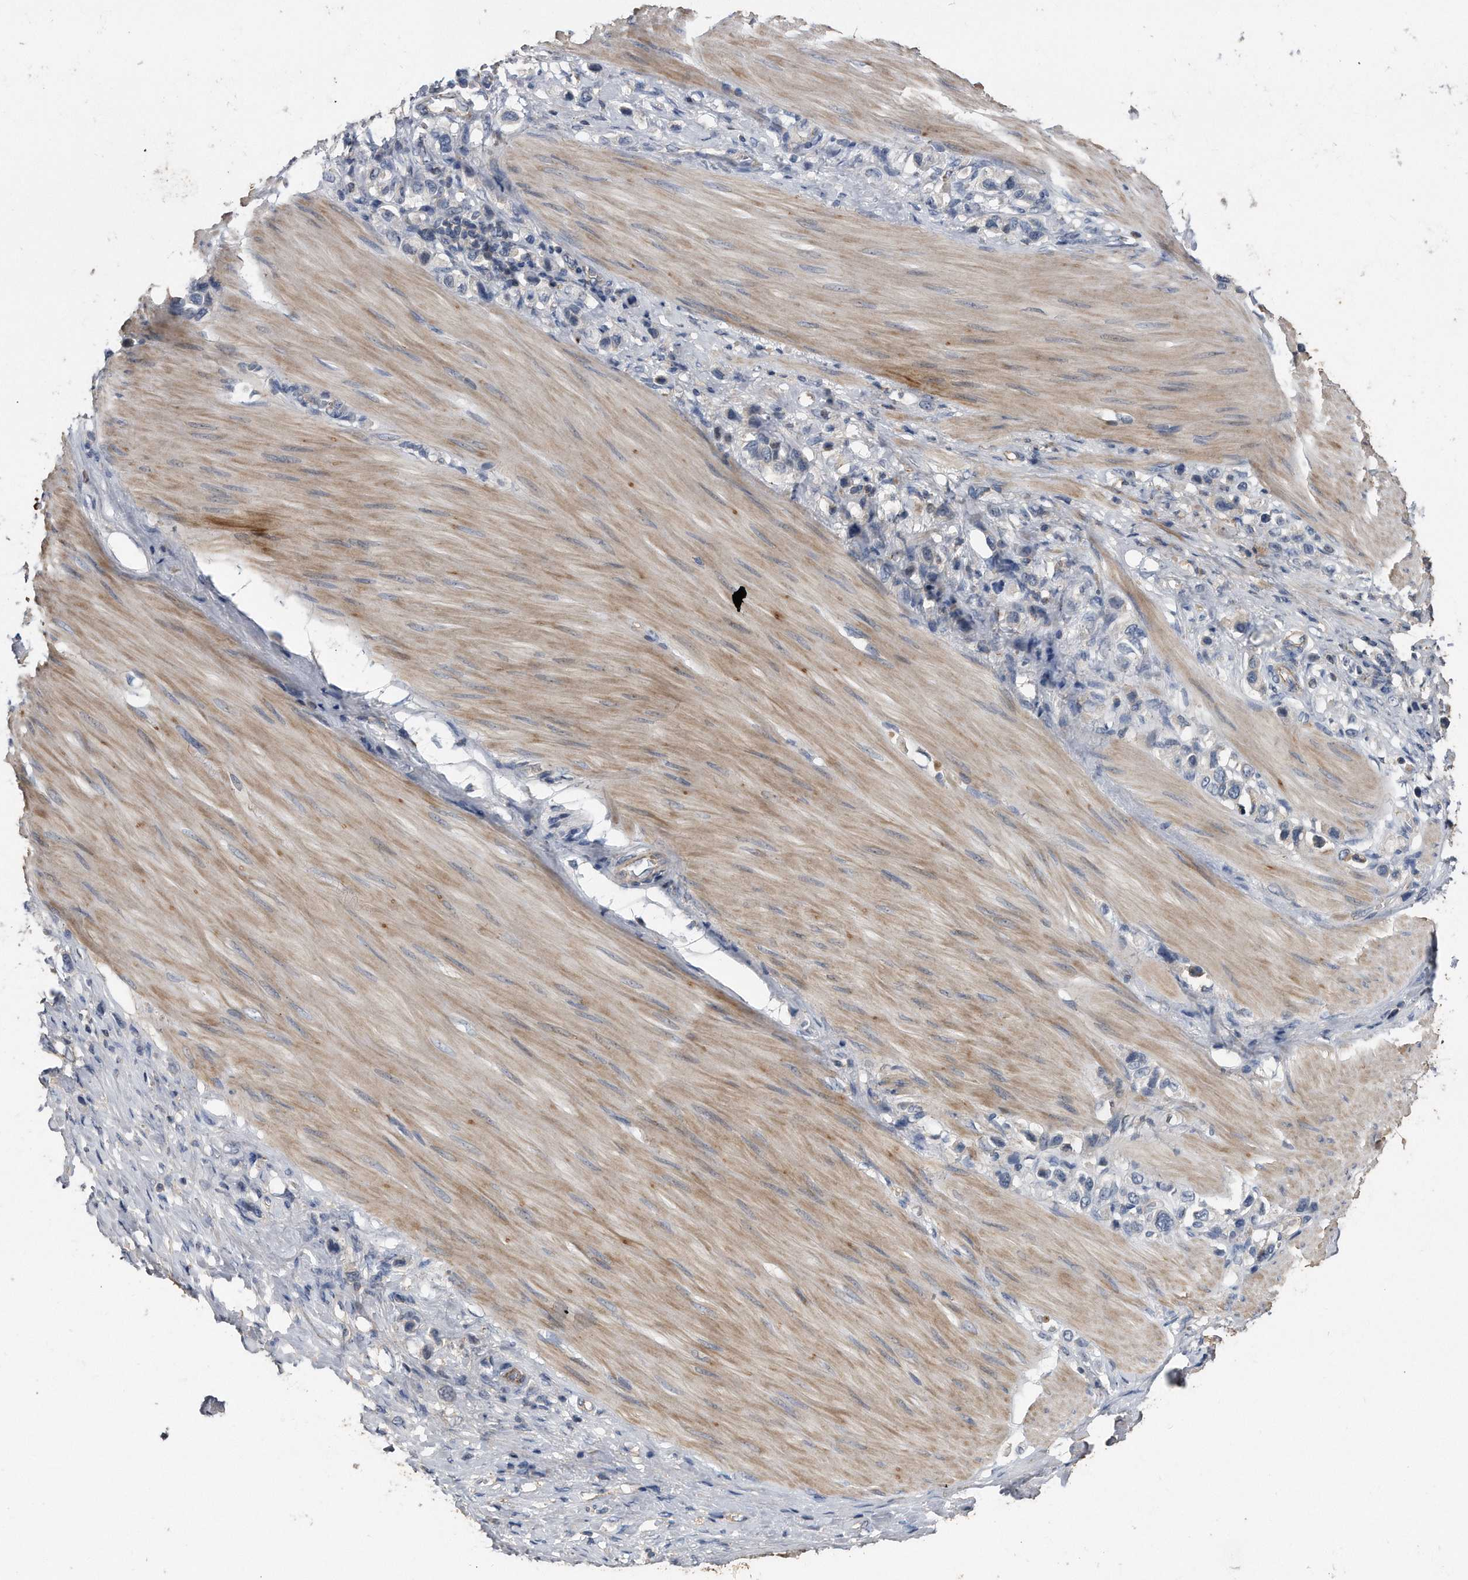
{"staining": {"intensity": "negative", "quantity": "none", "location": "none"}, "tissue": "stomach cancer", "cell_type": "Tumor cells", "image_type": "cancer", "snomed": [{"axis": "morphology", "description": "Adenocarcinoma, NOS"}, {"axis": "topography", "description": "Stomach"}], "caption": "Human adenocarcinoma (stomach) stained for a protein using IHC reveals no expression in tumor cells.", "gene": "KCND3", "patient": {"sex": "female", "age": 65}}